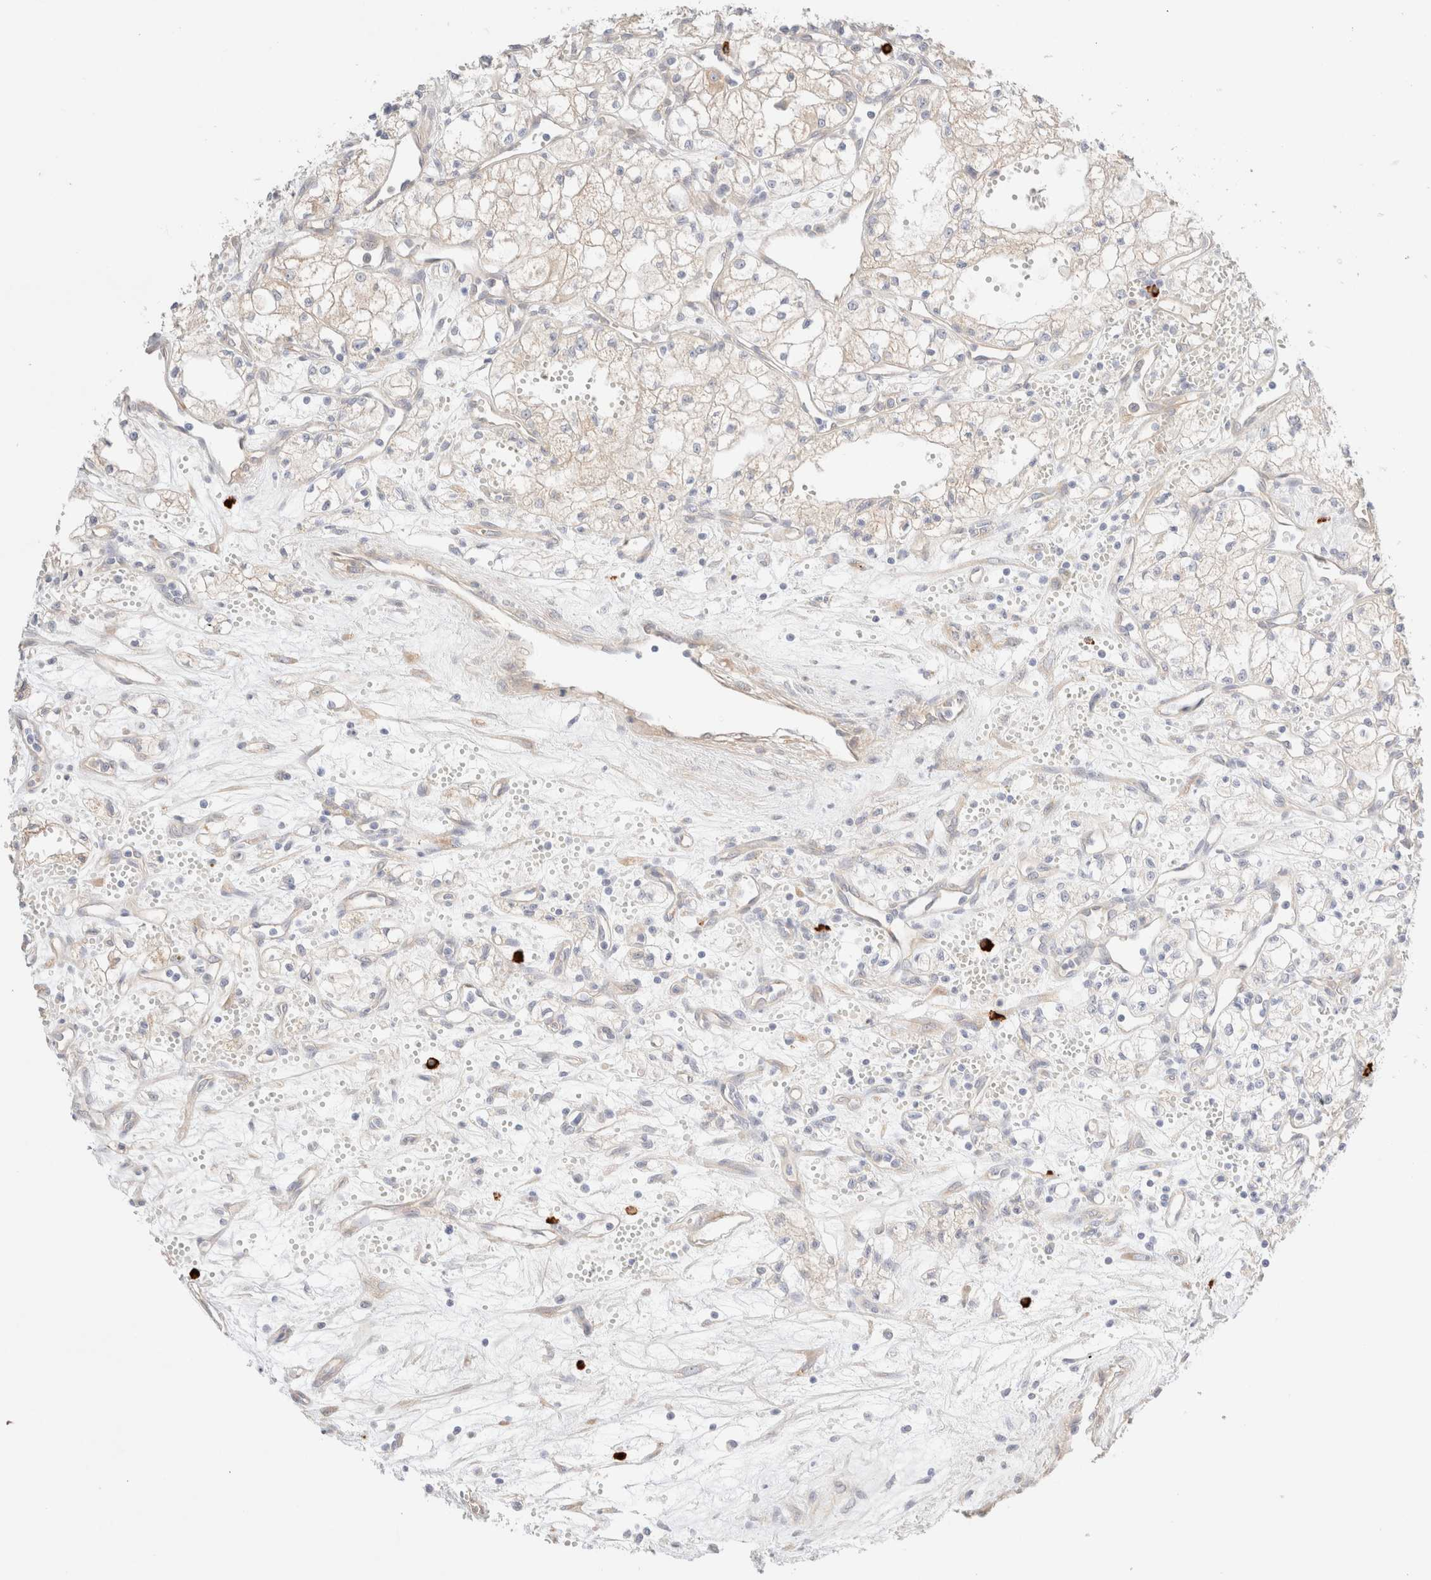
{"staining": {"intensity": "negative", "quantity": "none", "location": "none"}, "tissue": "renal cancer", "cell_type": "Tumor cells", "image_type": "cancer", "snomed": [{"axis": "morphology", "description": "Adenocarcinoma, NOS"}, {"axis": "topography", "description": "Kidney"}], "caption": "This is an IHC image of human adenocarcinoma (renal). There is no staining in tumor cells.", "gene": "NIBAN2", "patient": {"sex": "male", "age": 59}}